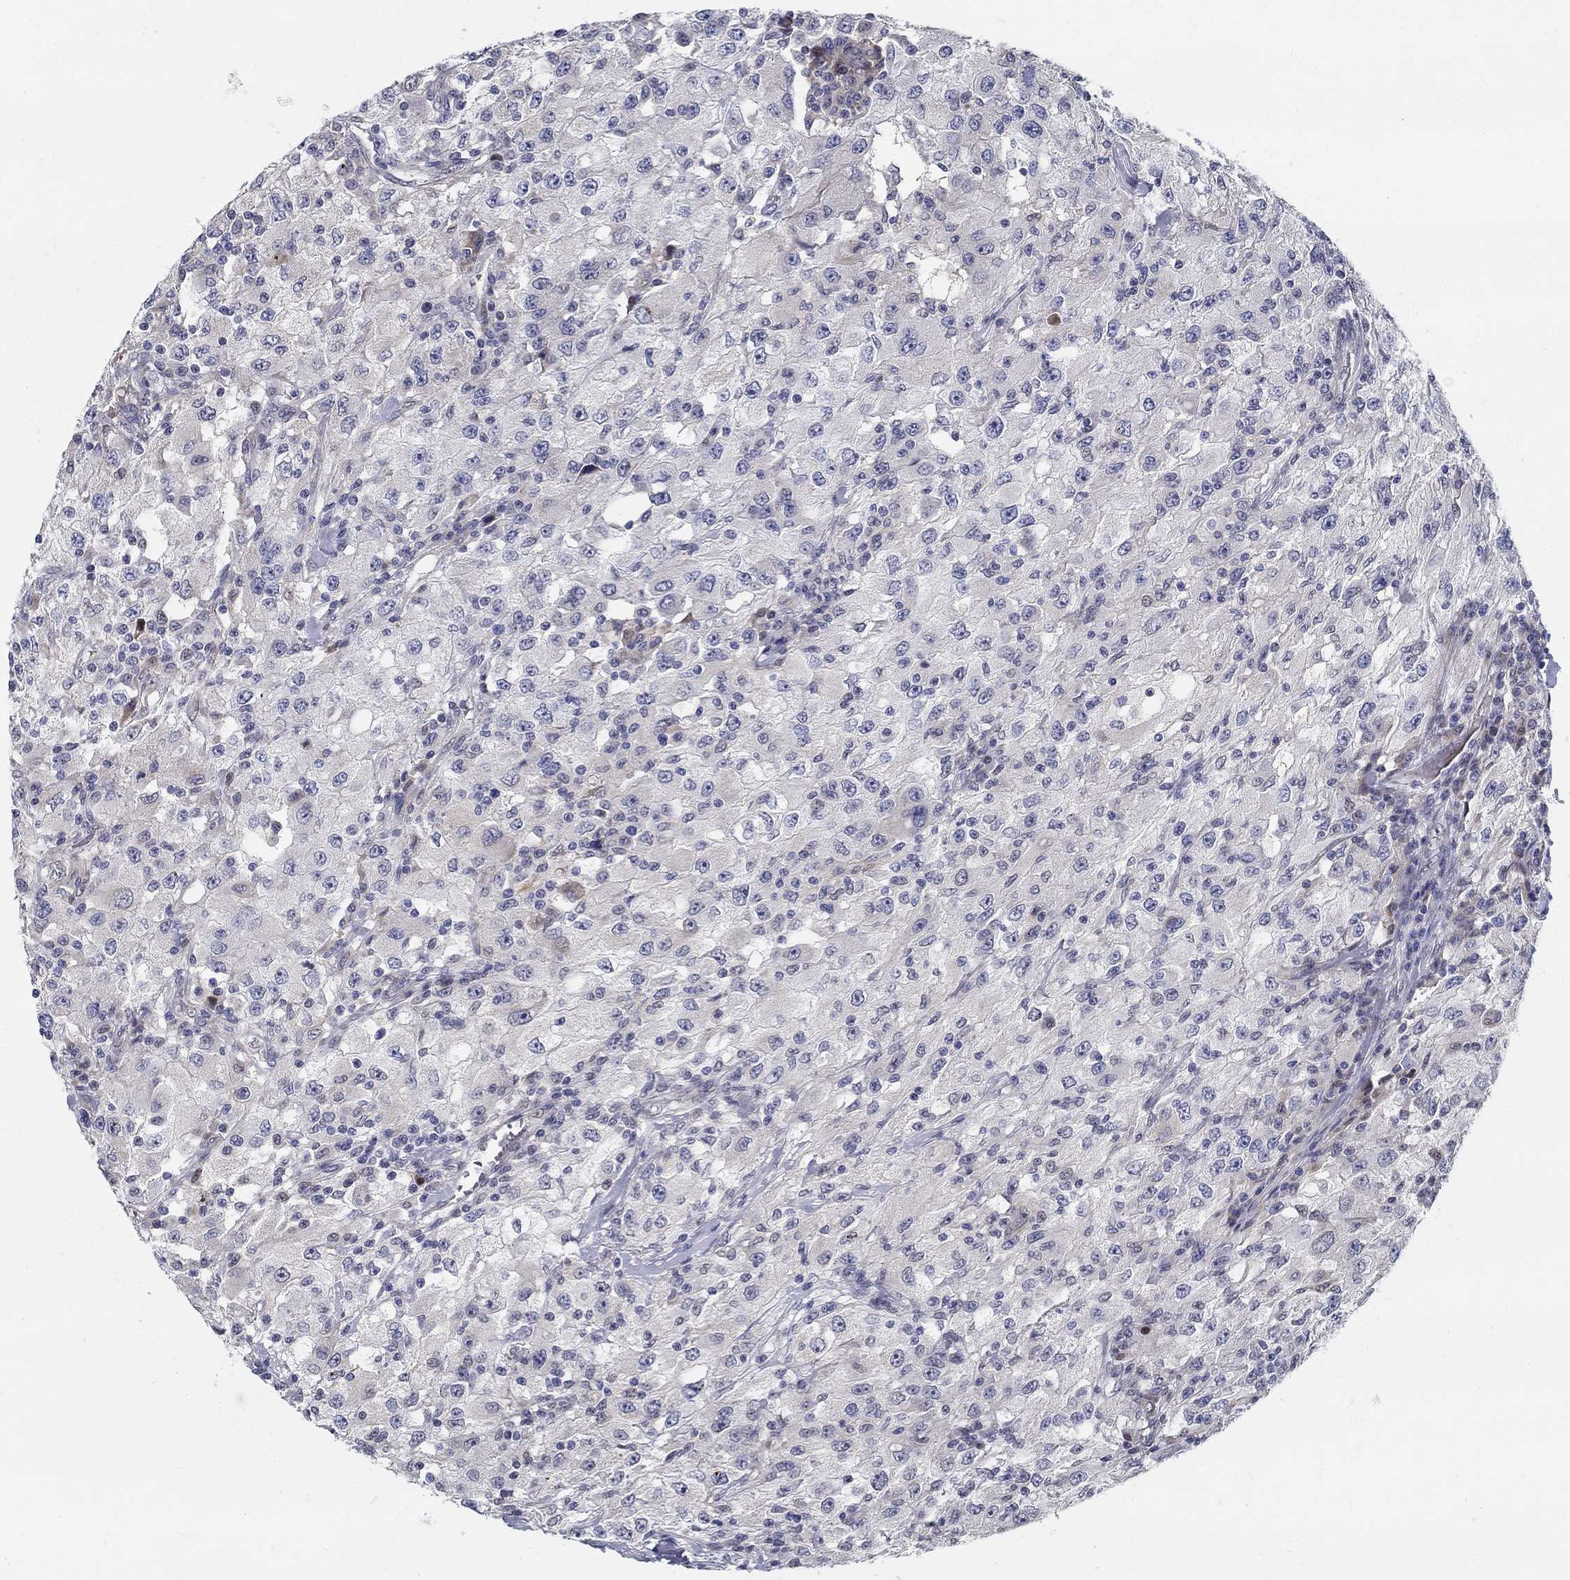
{"staining": {"intensity": "strong", "quantity": "<25%", "location": "nuclear"}, "tissue": "renal cancer", "cell_type": "Tumor cells", "image_type": "cancer", "snomed": [{"axis": "morphology", "description": "Adenocarcinoma, NOS"}, {"axis": "topography", "description": "Kidney"}], "caption": "High-power microscopy captured an immunohistochemistry (IHC) micrograph of renal cancer (adenocarcinoma), revealing strong nuclear positivity in about <25% of tumor cells.", "gene": "C16orf46", "patient": {"sex": "female", "age": 67}}